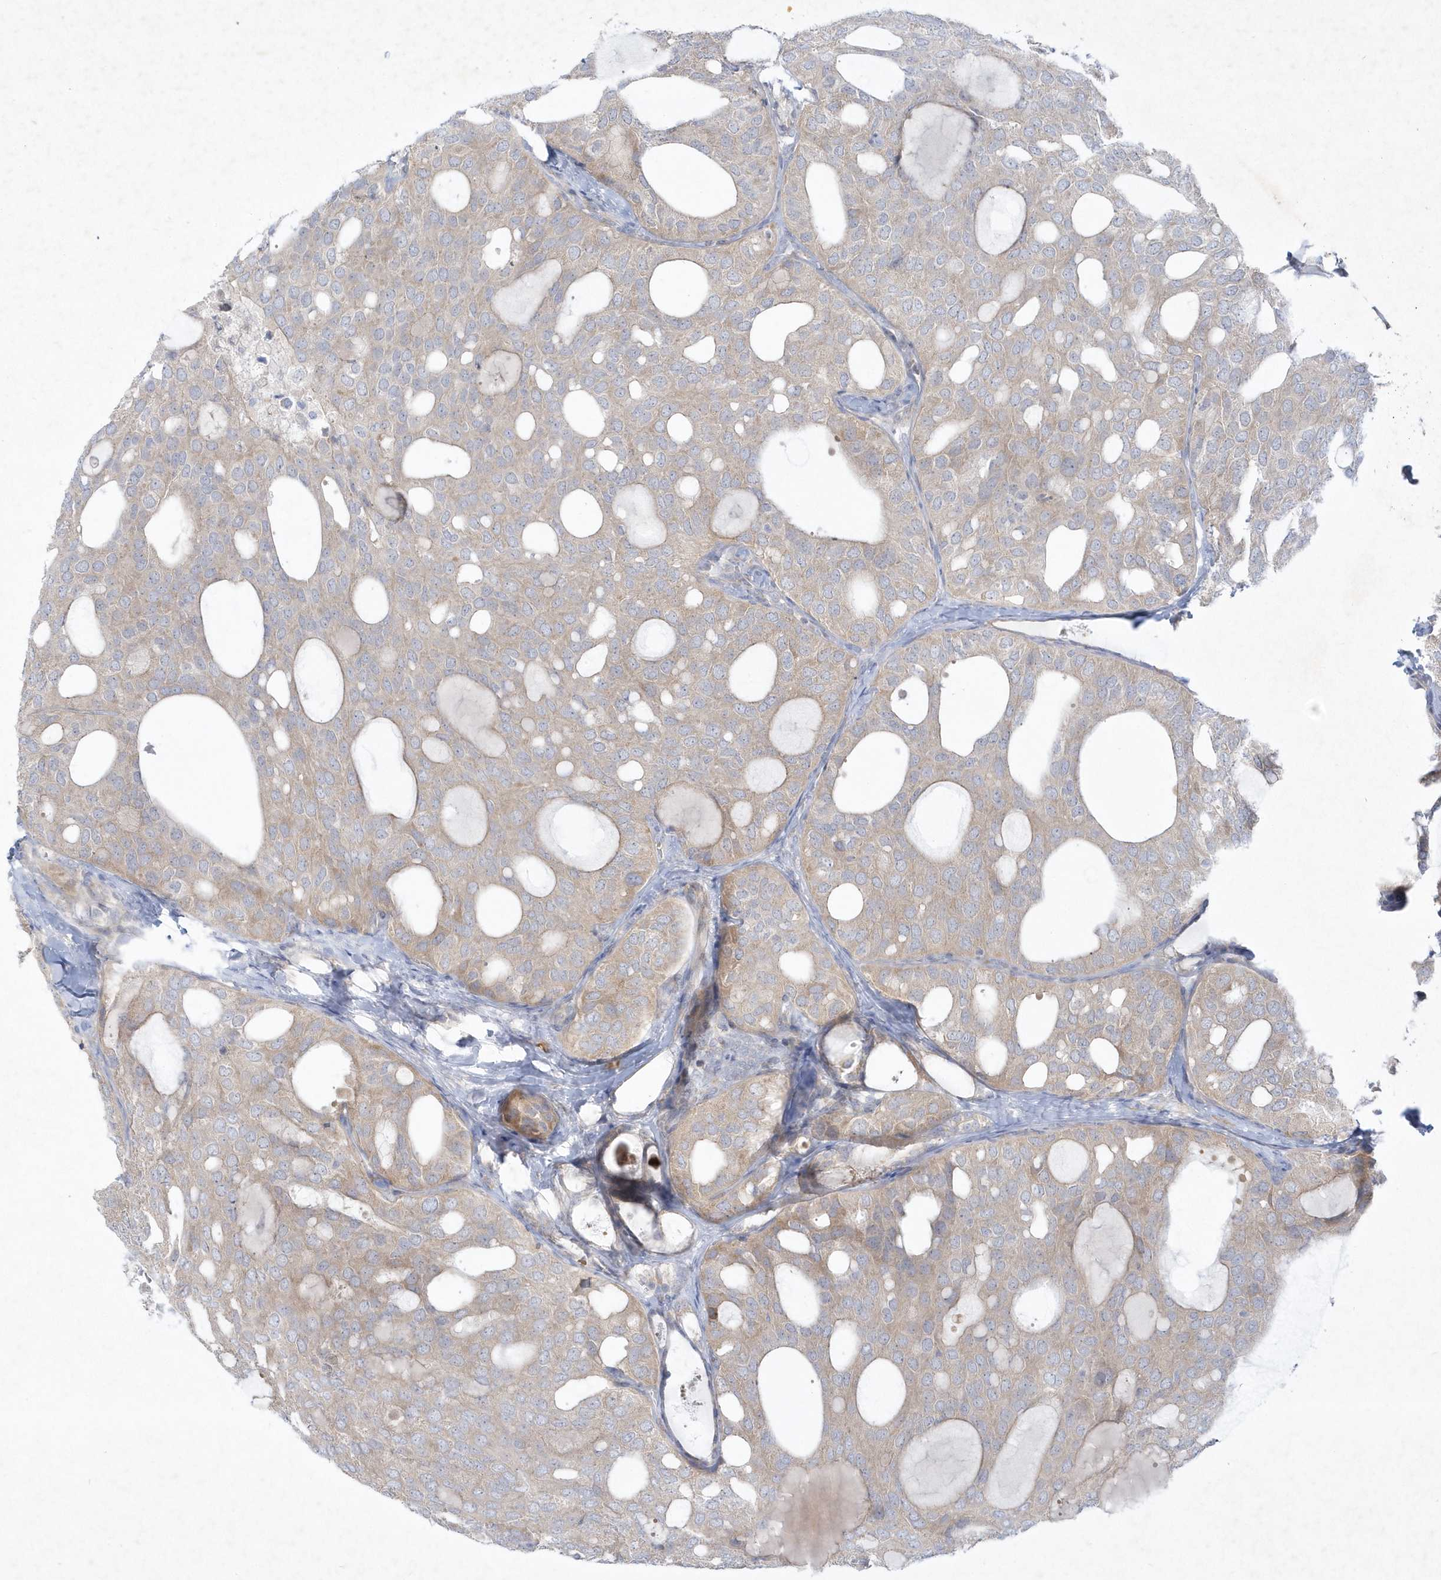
{"staining": {"intensity": "weak", "quantity": "<25%", "location": "cytoplasmic/membranous"}, "tissue": "thyroid cancer", "cell_type": "Tumor cells", "image_type": "cancer", "snomed": [{"axis": "morphology", "description": "Follicular adenoma carcinoma, NOS"}, {"axis": "topography", "description": "Thyroid gland"}], "caption": "Photomicrograph shows no significant protein staining in tumor cells of thyroid cancer.", "gene": "LARS1", "patient": {"sex": "male", "age": 75}}